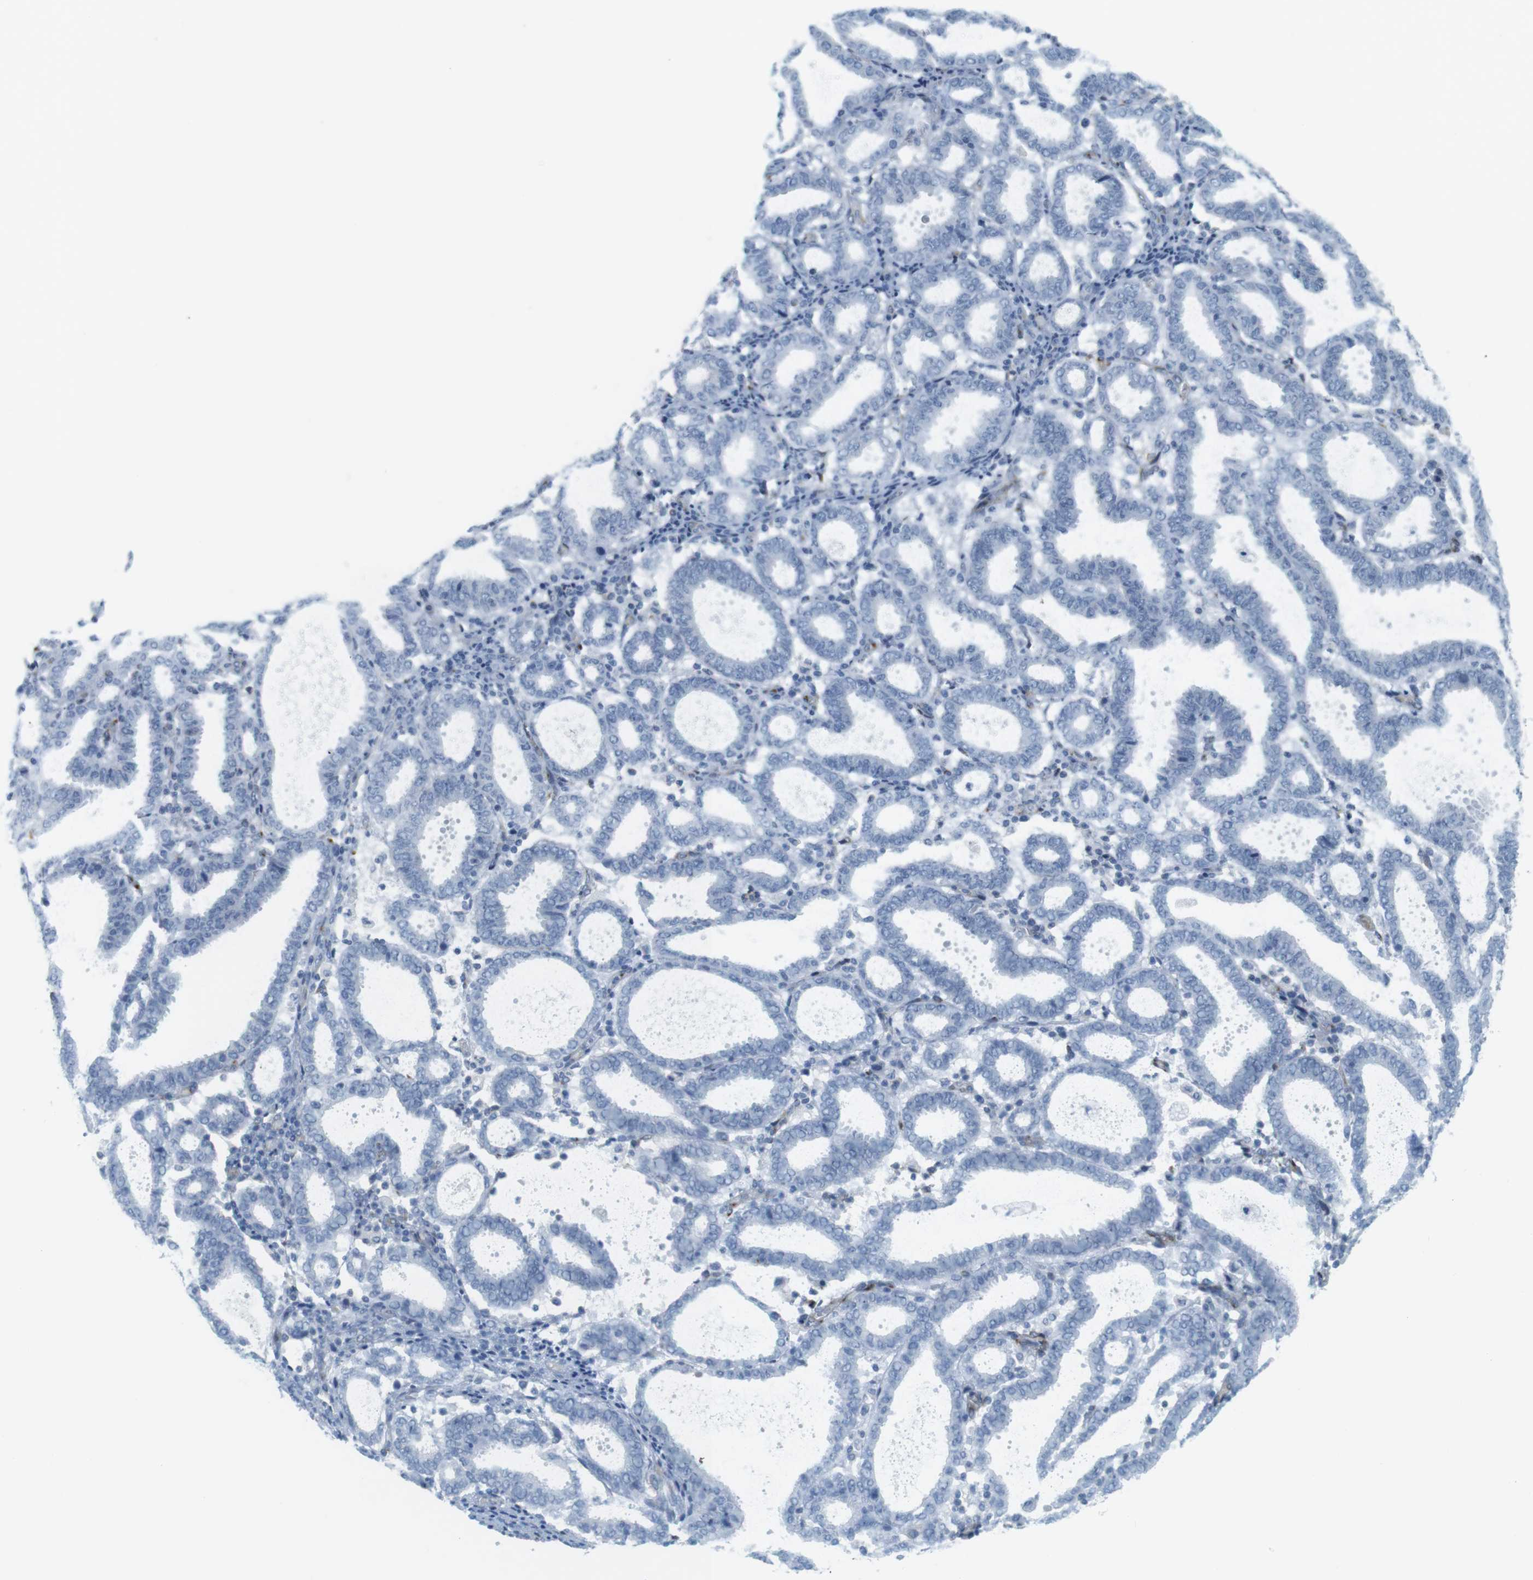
{"staining": {"intensity": "negative", "quantity": "none", "location": "none"}, "tissue": "endometrial cancer", "cell_type": "Tumor cells", "image_type": "cancer", "snomed": [{"axis": "morphology", "description": "Adenocarcinoma, NOS"}, {"axis": "topography", "description": "Uterus"}], "caption": "An immunohistochemistry (IHC) image of endometrial cancer is shown. There is no staining in tumor cells of endometrial cancer.", "gene": "F2R", "patient": {"sex": "female", "age": 83}}